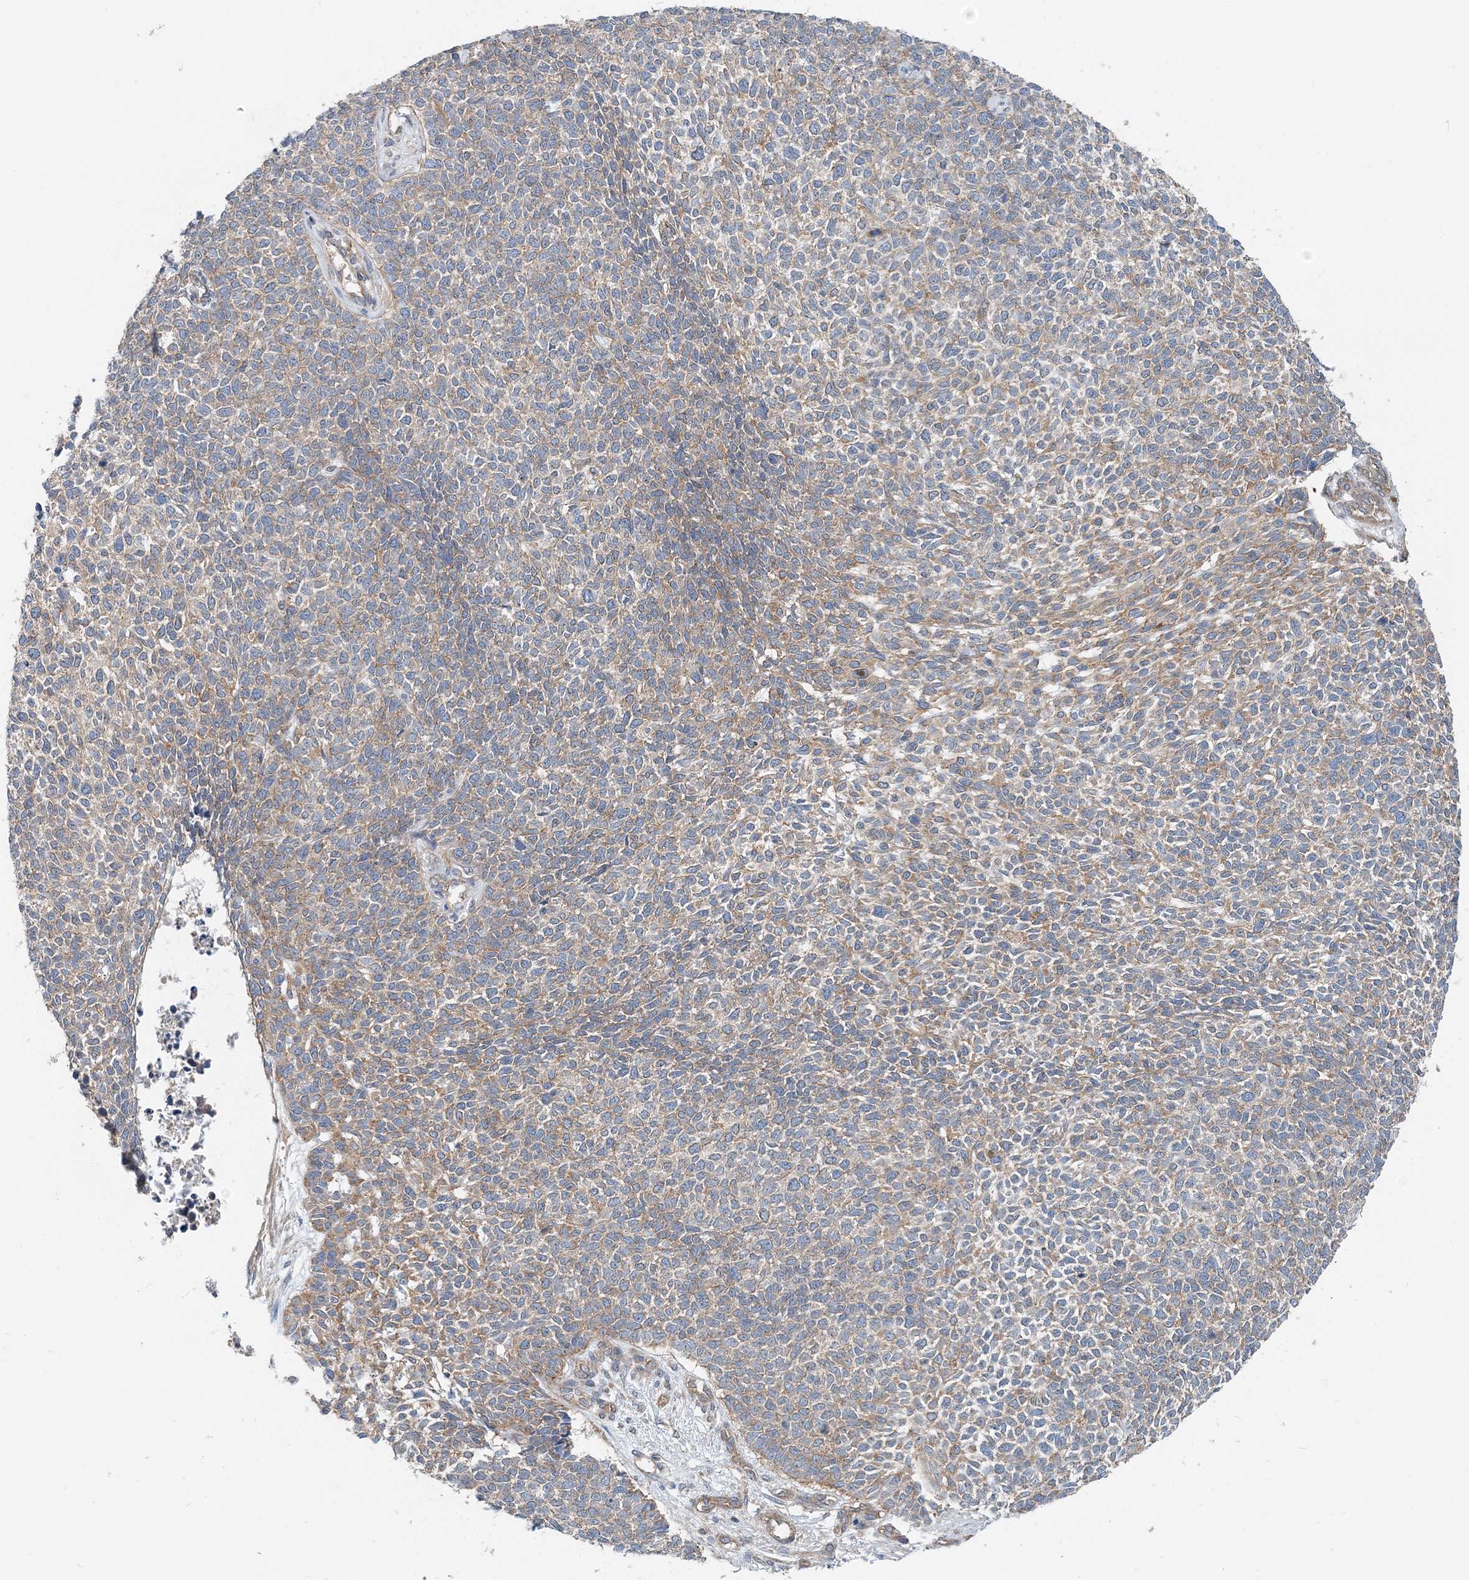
{"staining": {"intensity": "weak", "quantity": "25%-75%", "location": "cytoplasmic/membranous"}, "tissue": "skin cancer", "cell_type": "Tumor cells", "image_type": "cancer", "snomed": [{"axis": "morphology", "description": "Basal cell carcinoma"}, {"axis": "topography", "description": "Skin"}], "caption": "Protein analysis of skin basal cell carcinoma tissue exhibits weak cytoplasmic/membranous positivity in about 25%-75% of tumor cells.", "gene": "MOB4", "patient": {"sex": "female", "age": 84}}